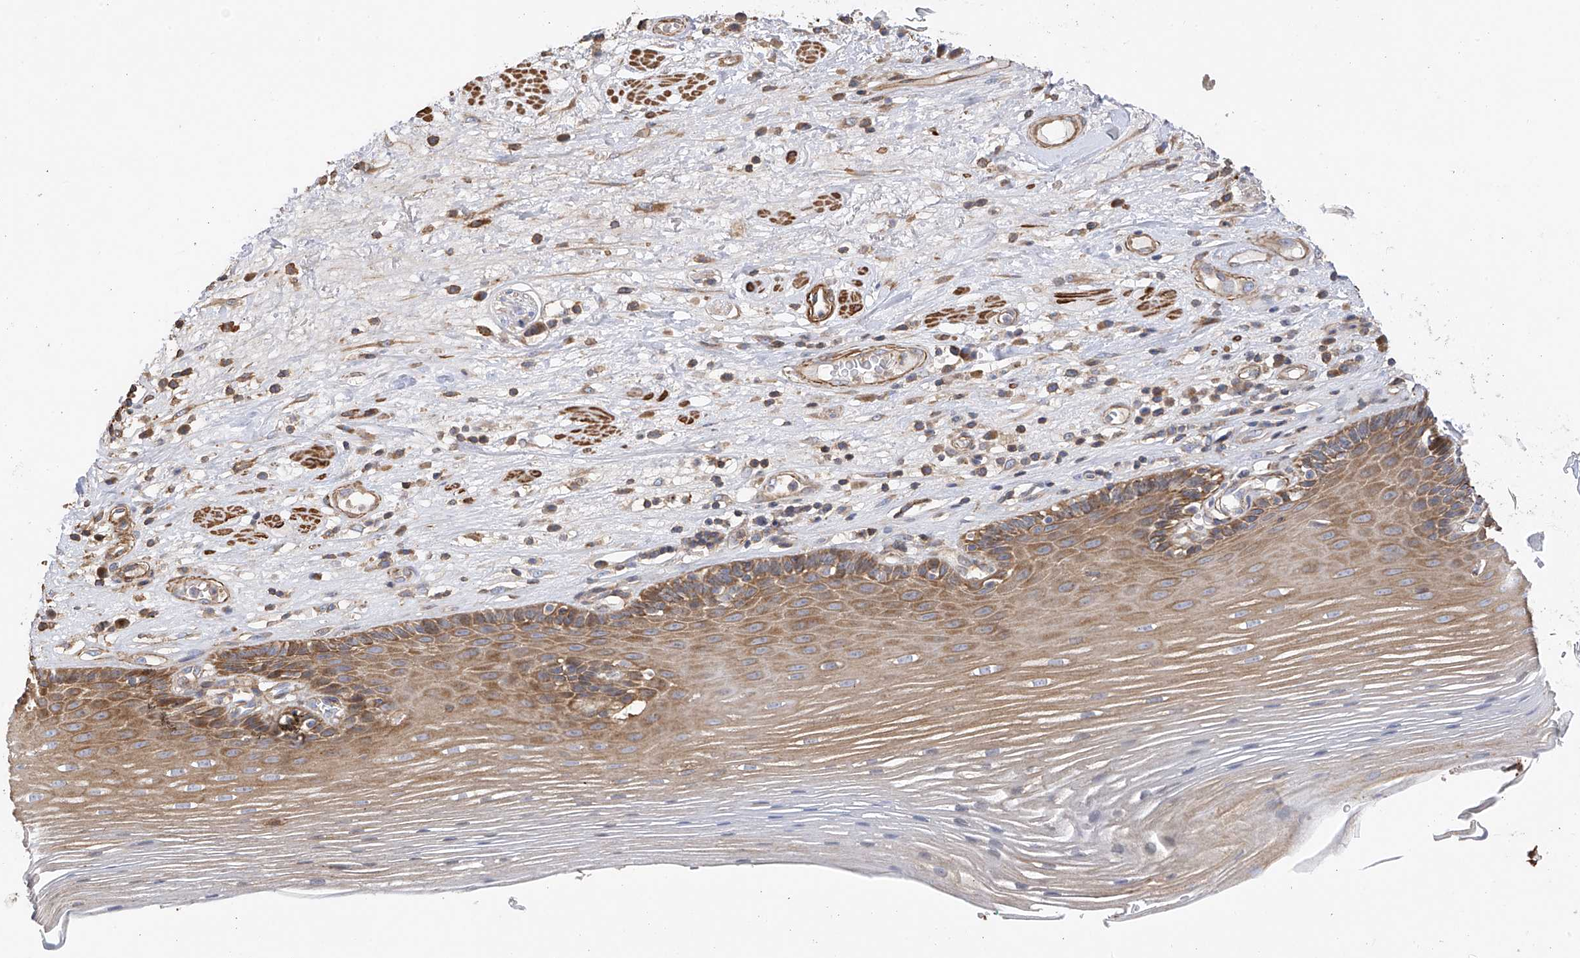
{"staining": {"intensity": "moderate", "quantity": "25%-75%", "location": "cytoplasmic/membranous"}, "tissue": "esophagus", "cell_type": "Squamous epithelial cells", "image_type": "normal", "snomed": [{"axis": "morphology", "description": "Normal tissue, NOS"}, {"axis": "topography", "description": "Esophagus"}], "caption": "Immunohistochemistry (DAB (3,3'-diaminobenzidine)) staining of normal esophagus demonstrates moderate cytoplasmic/membranous protein positivity in approximately 25%-75% of squamous epithelial cells.", "gene": "SLC43A3", "patient": {"sex": "male", "age": 62}}